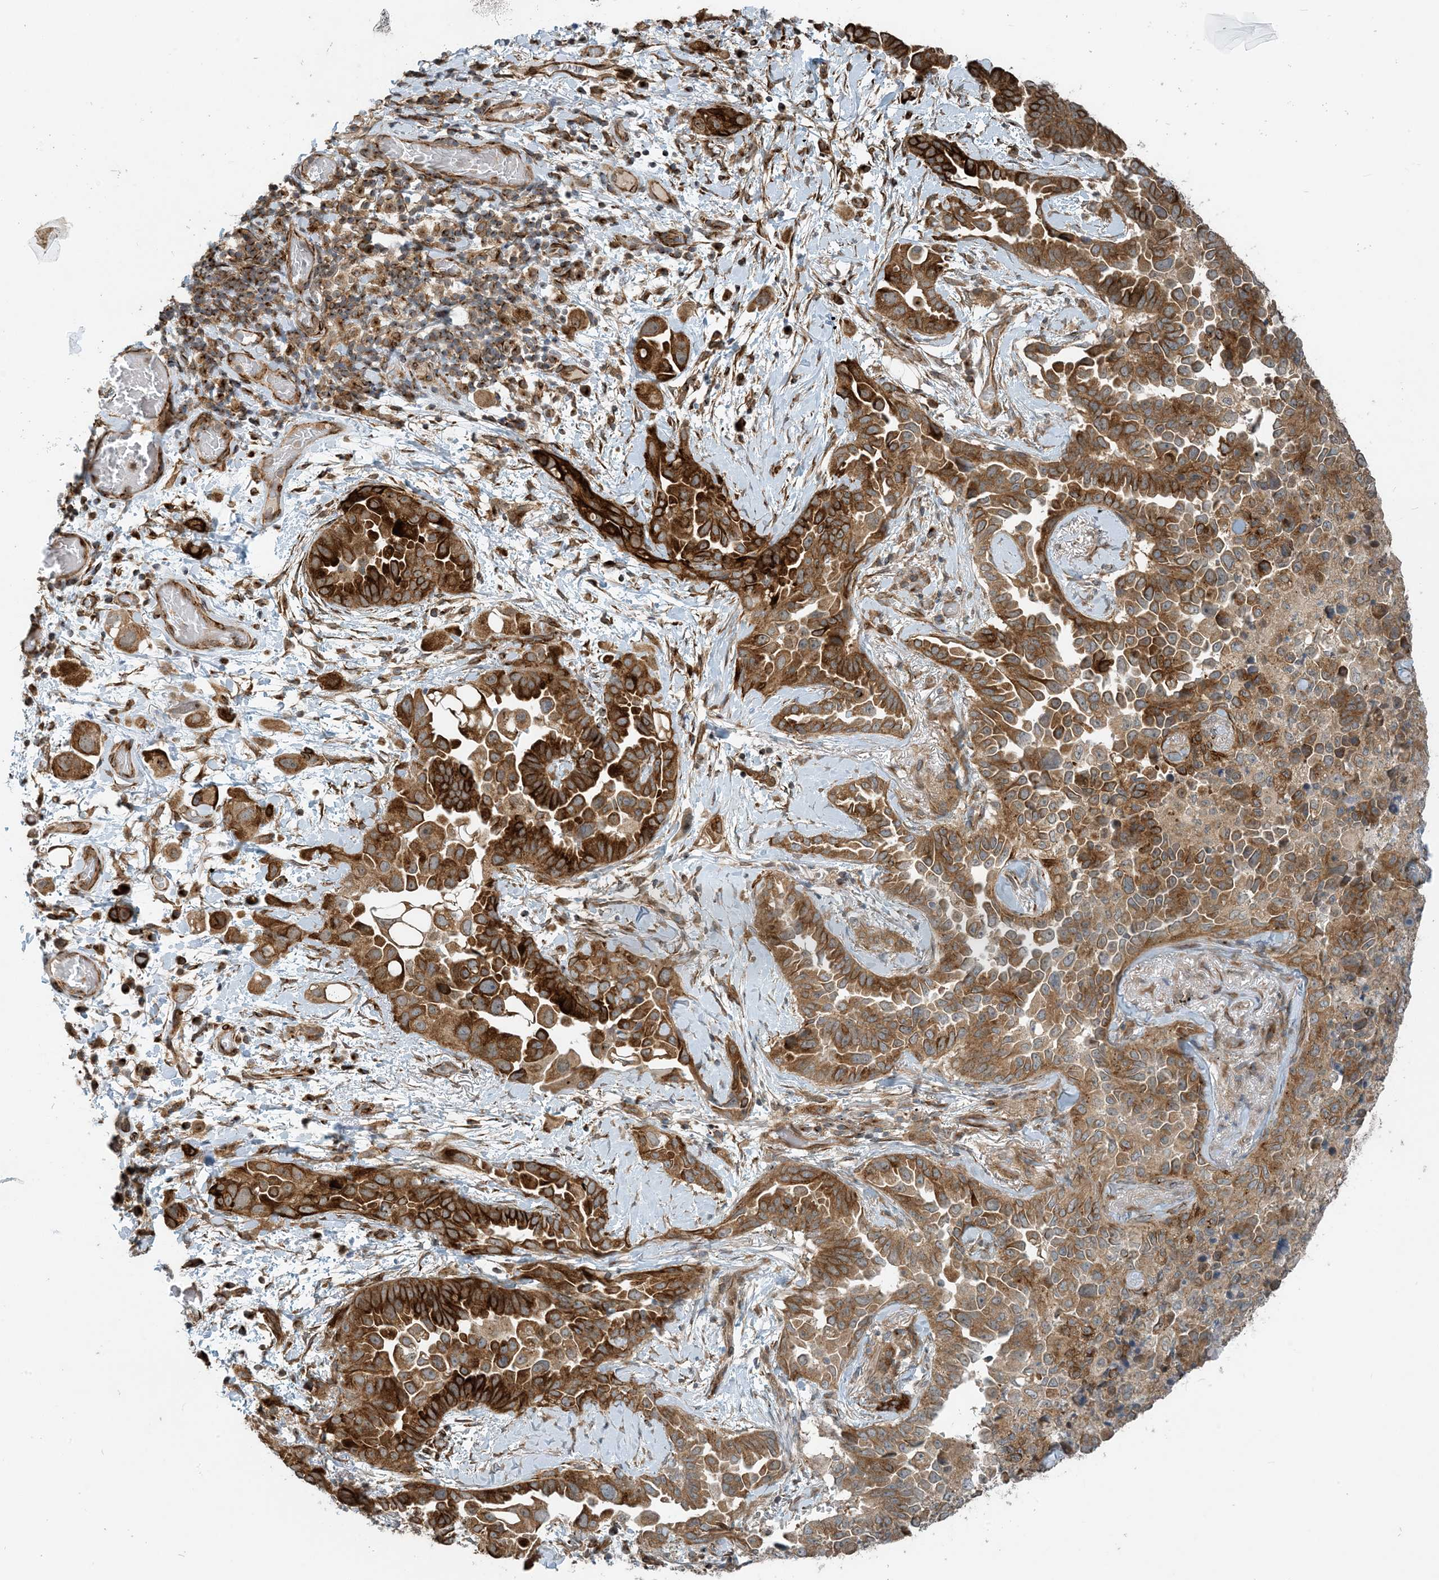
{"staining": {"intensity": "strong", "quantity": ">75%", "location": "cytoplasmic/membranous"}, "tissue": "lung cancer", "cell_type": "Tumor cells", "image_type": "cancer", "snomed": [{"axis": "morphology", "description": "Adenocarcinoma, NOS"}, {"axis": "topography", "description": "Lung"}], "caption": "Immunohistochemical staining of human lung adenocarcinoma displays strong cytoplasmic/membranous protein positivity in approximately >75% of tumor cells. (Stains: DAB (3,3'-diaminobenzidine) in brown, nuclei in blue, Microscopy: brightfield microscopy at high magnification).", "gene": "ZBTB3", "patient": {"sex": "female", "age": 67}}